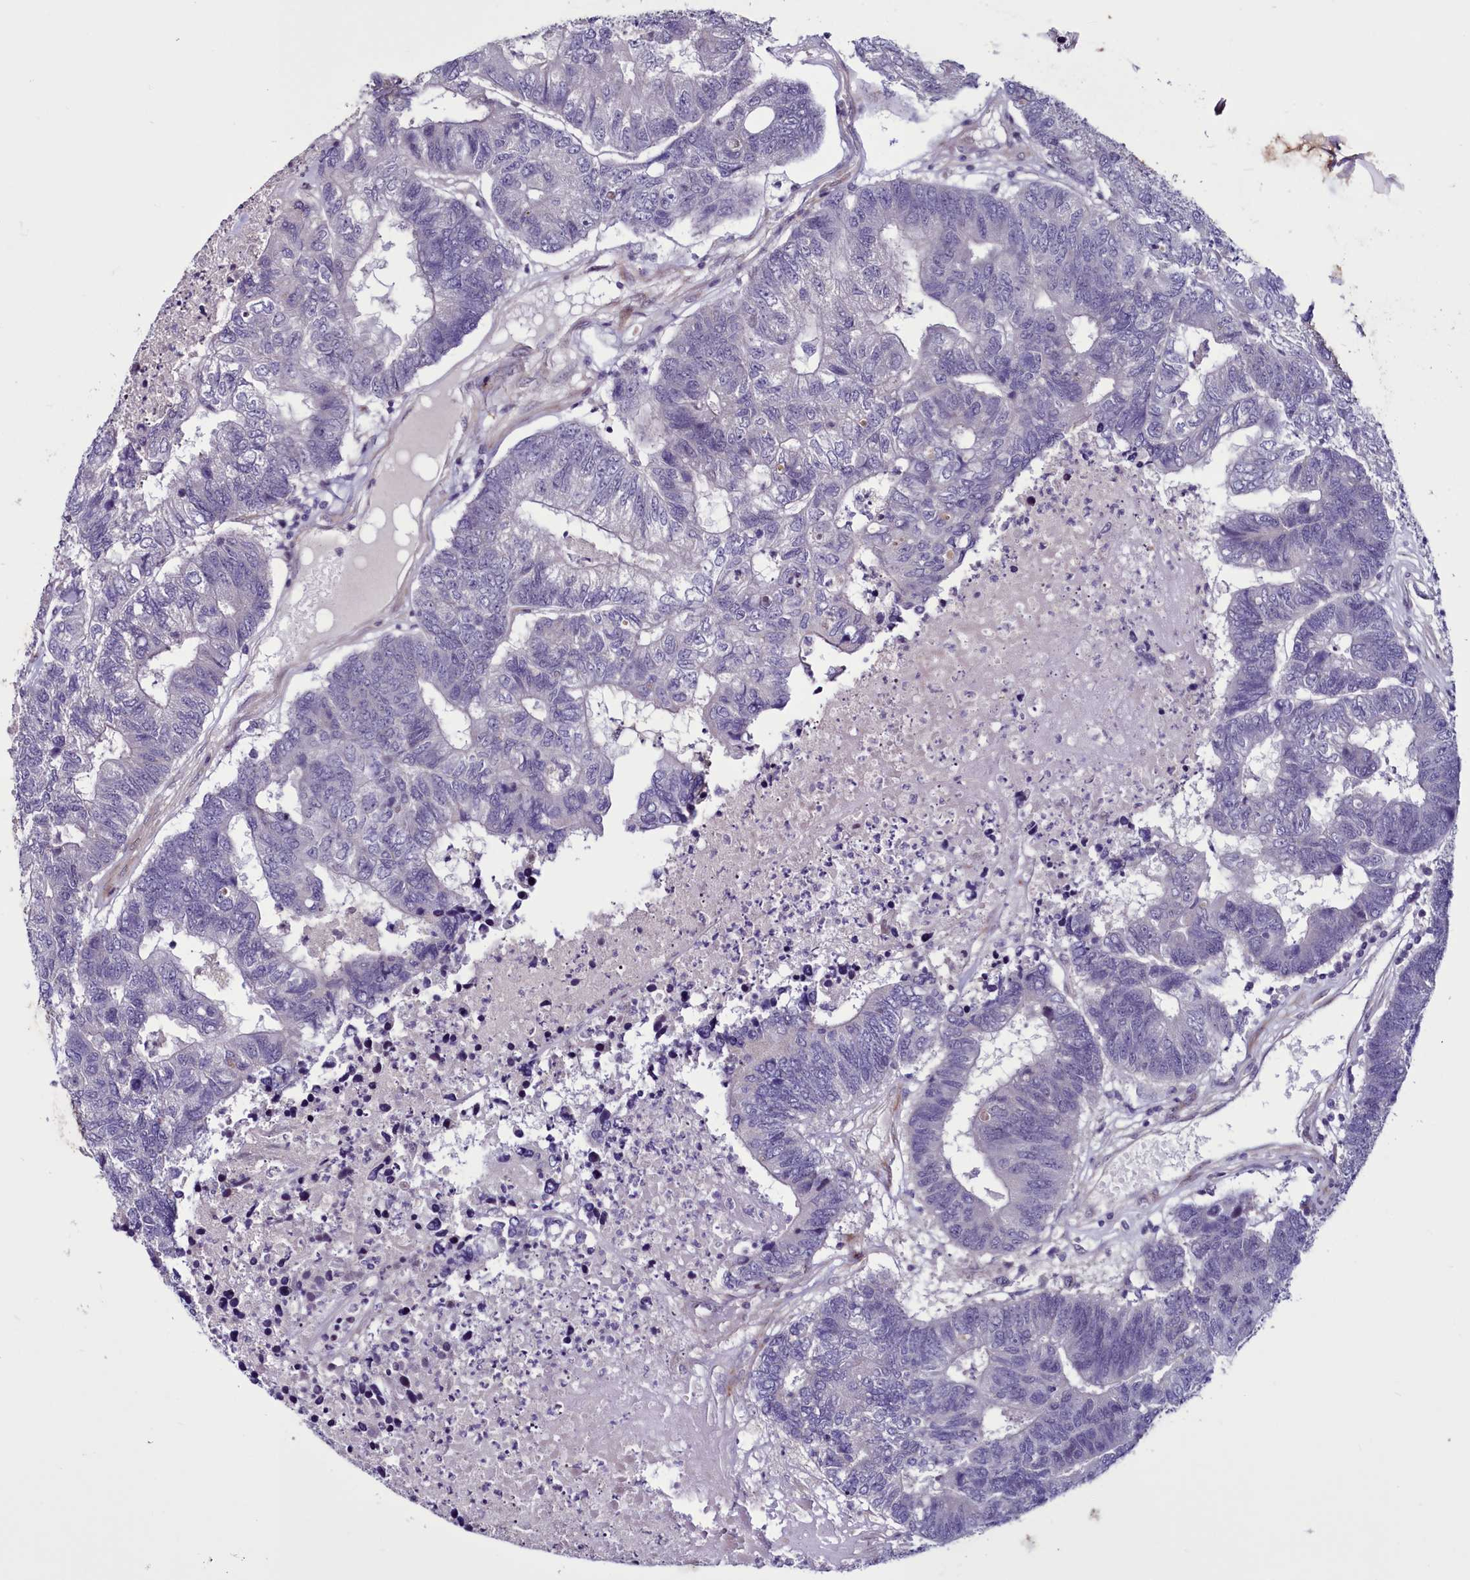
{"staining": {"intensity": "negative", "quantity": "none", "location": "none"}, "tissue": "colorectal cancer", "cell_type": "Tumor cells", "image_type": "cancer", "snomed": [{"axis": "morphology", "description": "Adenocarcinoma, NOS"}, {"axis": "topography", "description": "Colon"}], "caption": "Photomicrograph shows no significant protein expression in tumor cells of colorectal cancer (adenocarcinoma).", "gene": "WBP11", "patient": {"sex": "female", "age": 48}}